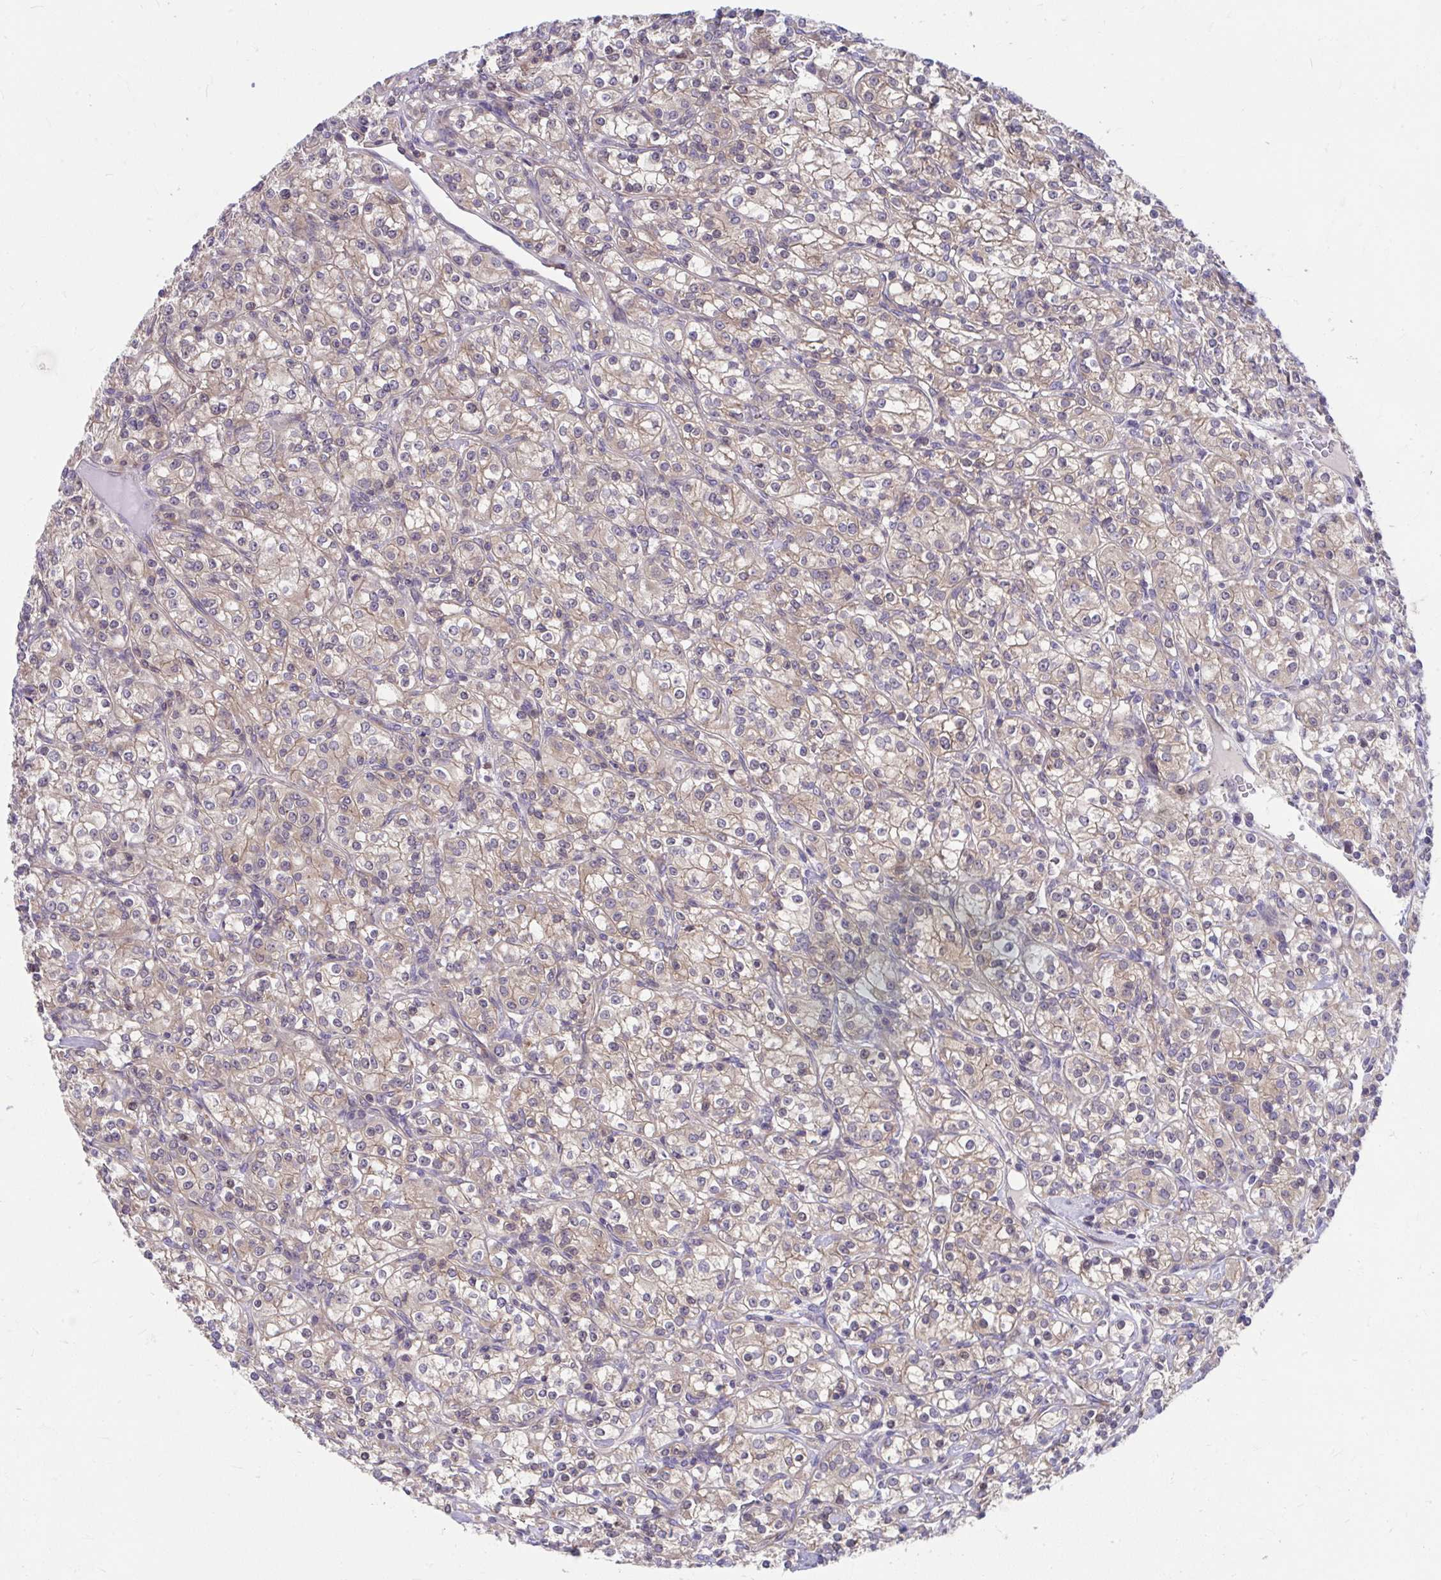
{"staining": {"intensity": "weak", "quantity": ">75%", "location": "cytoplasmic/membranous"}, "tissue": "renal cancer", "cell_type": "Tumor cells", "image_type": "cancer", "snomed": [{"axis": "morphology", "description": "Adenocarcinoma, NOS"}, {"axis": "topography", "description": "Kidney"}], "caption": "The immunohistochemical stain highlights weak cytoplasmic/membranous positivity in tumor cells of adenocarcinoma (renal) tissue. The staining was performed using DAB, with brown indicating positive protein expression. Nuclei are stained blue with hematoxylin.", "gene": "PCDHB7", "patient": {"sex": "male", "age": 77}}